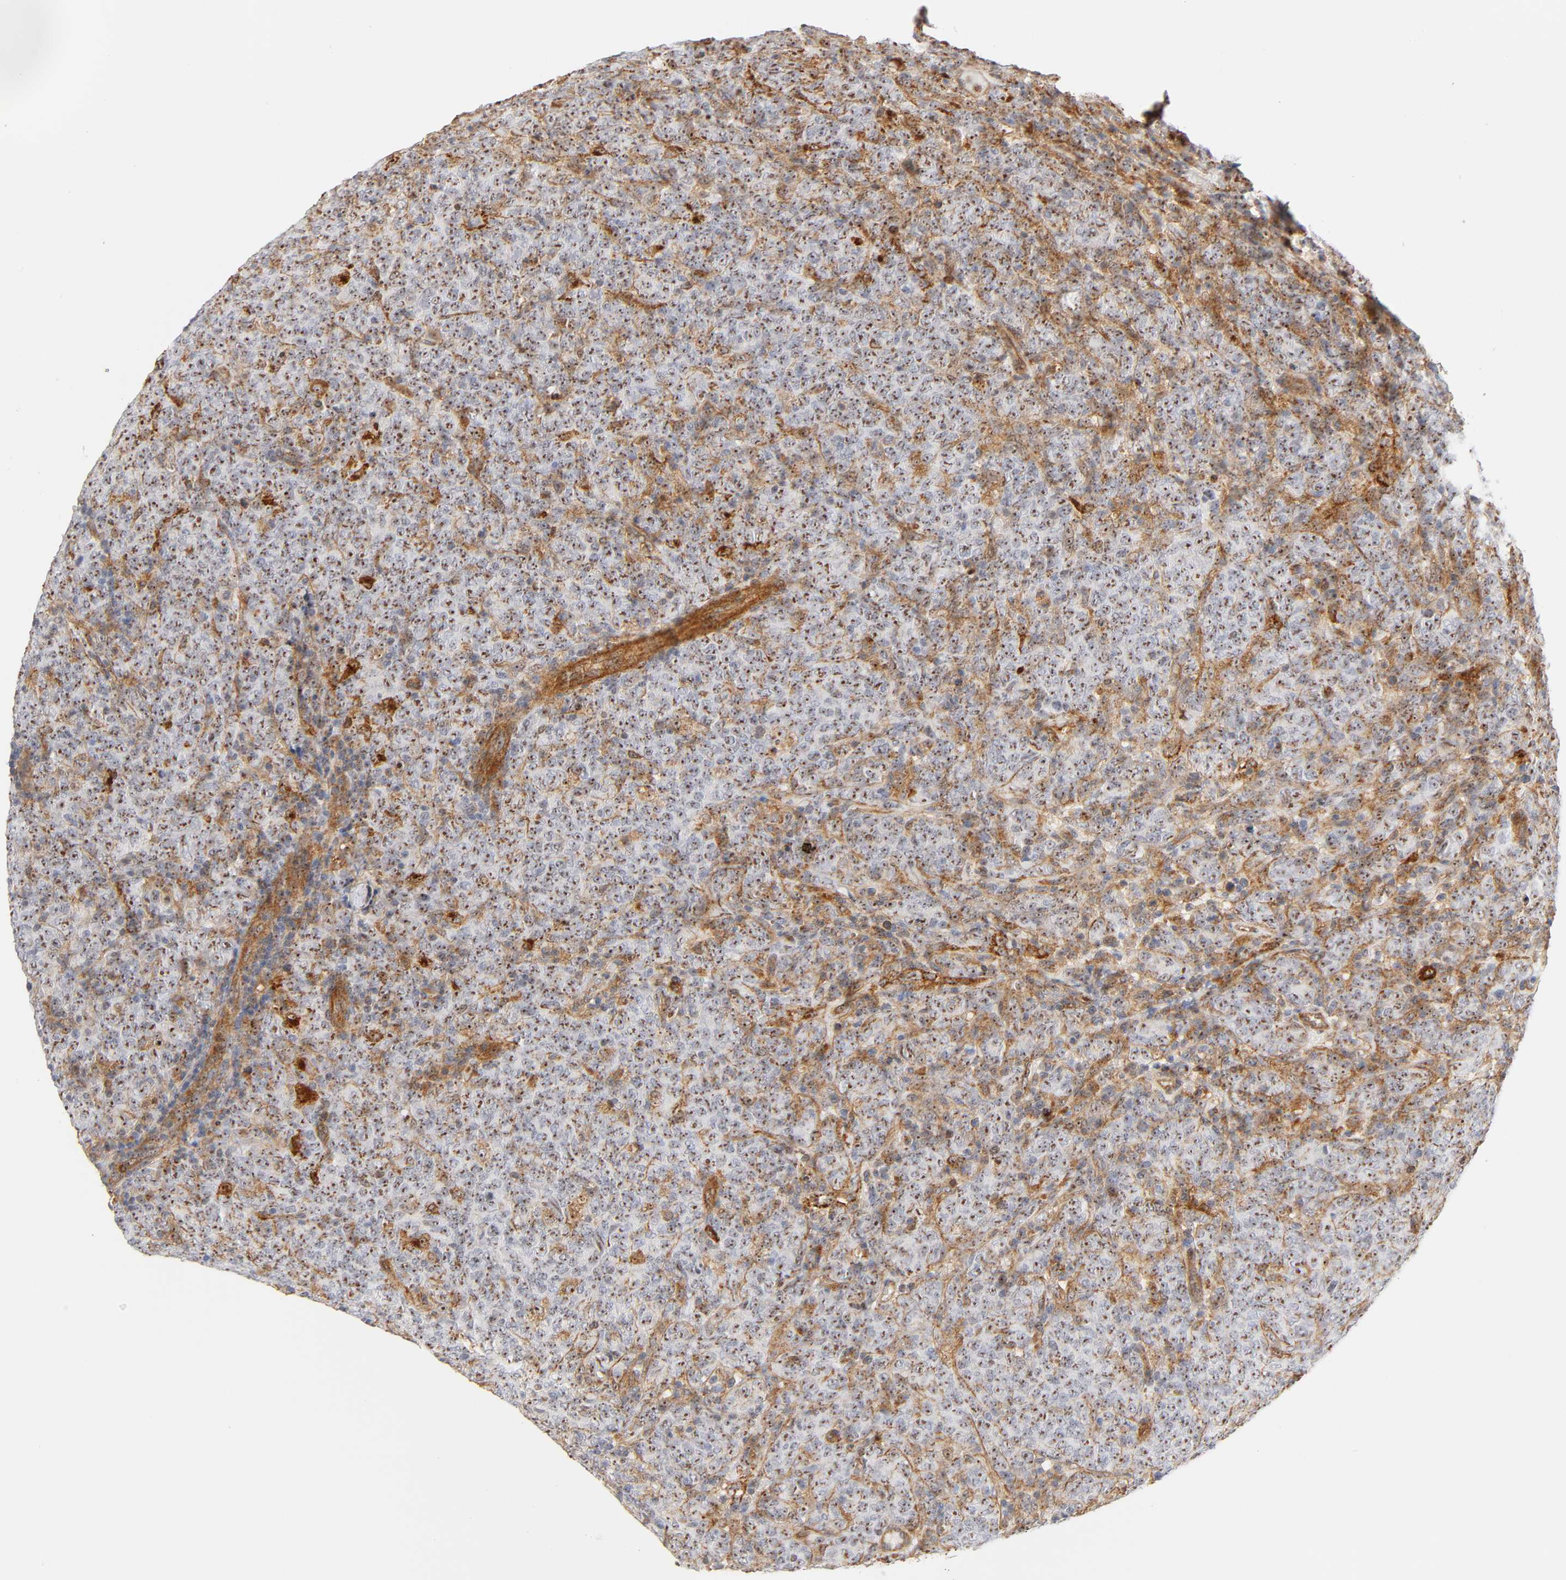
{"staining": {"intensity": "strong", "quantity": ">75%", "location": "cytoplasmic/membranous,nuclear"}, "tissue": "lymphoma", "cell_type": "Tumor cells", "image_type": "cancer", "snomed": [{"axis": "morphology", "description": "Malignant lymphoma, non-Hodgkin's type, High grade"}, {"axis": "topography", "description": "Tonsil"}], "caption": "Immunohistochemical staining of lymphoma reveals high levels of strong cytoplasmic/membranous and nuclear protein positivity in about >75% of tumor cells. Immunohistochemistry stains the protein in brown and the nuclei are stained blue.", "gene": "PLD1", "patient": {"sex": "female", "age": 36}}